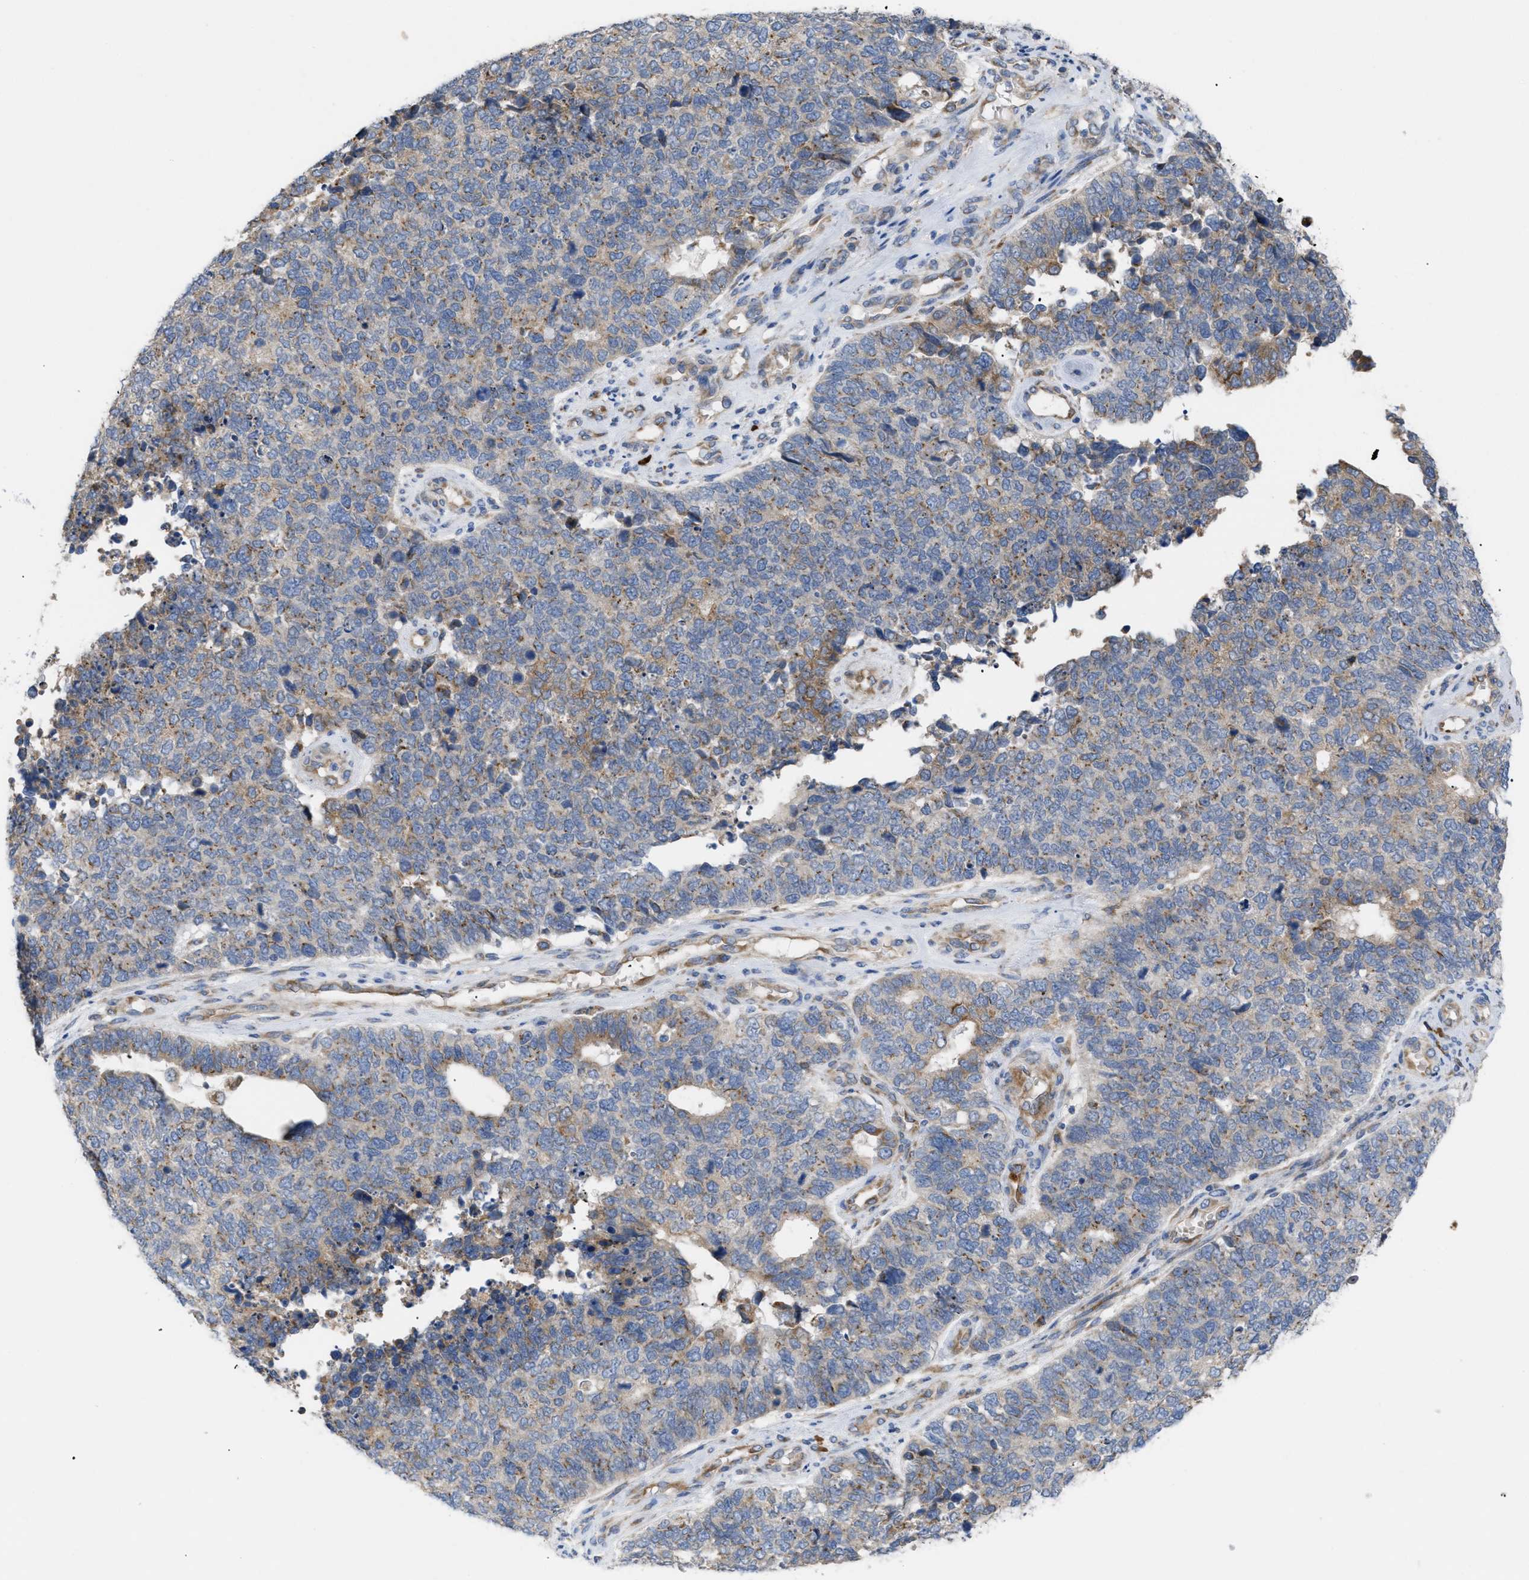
{"staining": {"intensity": "moderate", "quantity": "25%-75%", "location": "cytoplasmic/membranous"}, "tissue": "cervical cancer", "cell_type": "Tumor cells", "image_type": "cancer", "snomed": [{"axis": "morphology", "description": "Squamous cell carcinoma, NOS"}, {"axis": "topography", "description": "Cervix"}], "caption": "Cervical squamous cell carcinoma tissue displays moderate cytoplasmic/membranous staining in approximately 25%-75% of tumor cells (Brightfield microscopy of DAB IHC at high magnification).", "gene": "SLC50A1", "patient": {"sex": "female", "age": 63}}